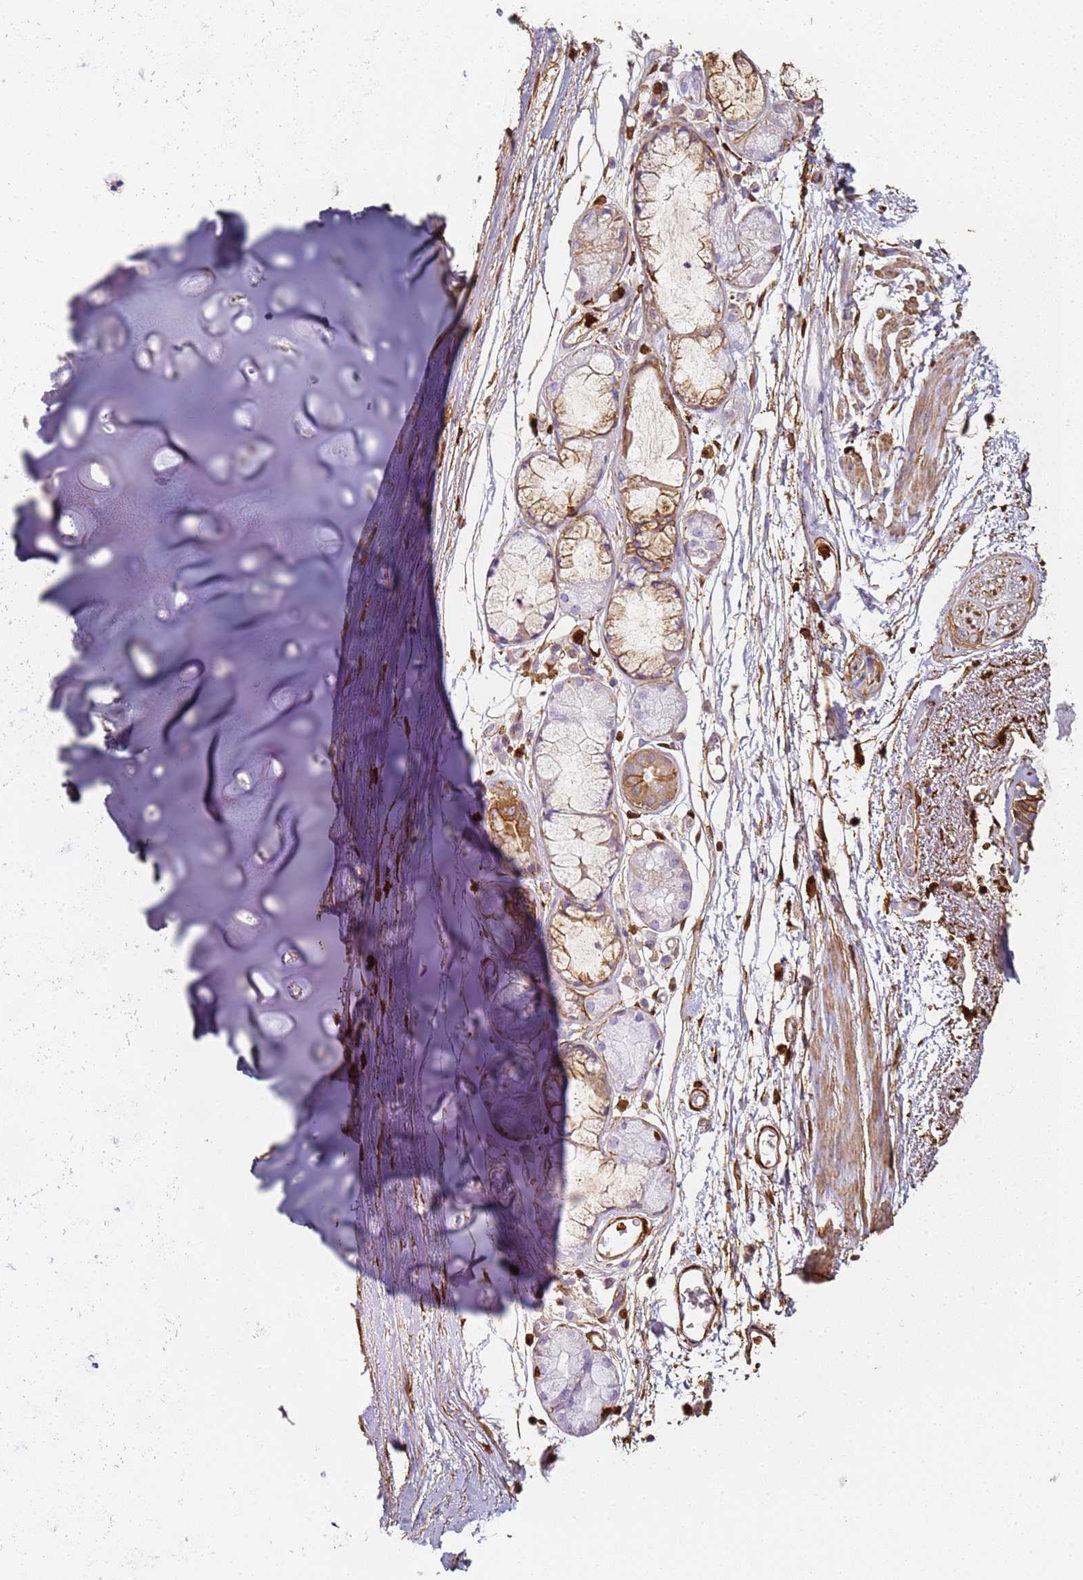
{"staining": {"intensity": "moderate", "quantity": "25%-75%", "location": "cytoplasmic/membranous"}, "tissue": "adipose tissue", "cell_type": "Adipocytes", "image_type": "normal", "snomed": [{"axis": "morphology", "description": "Normal tissue, NOS"}, {"axis": "topography", "description": "Cartilage tissue"}], "caption": "Adipocytes reveal medium levels of moderate cytoplasmic/membranous expression in about 25%-75% of cells in unremarkable adipose tissue.", "gene": "S100A4", "patient": {"sex": "male", "age": 73}}